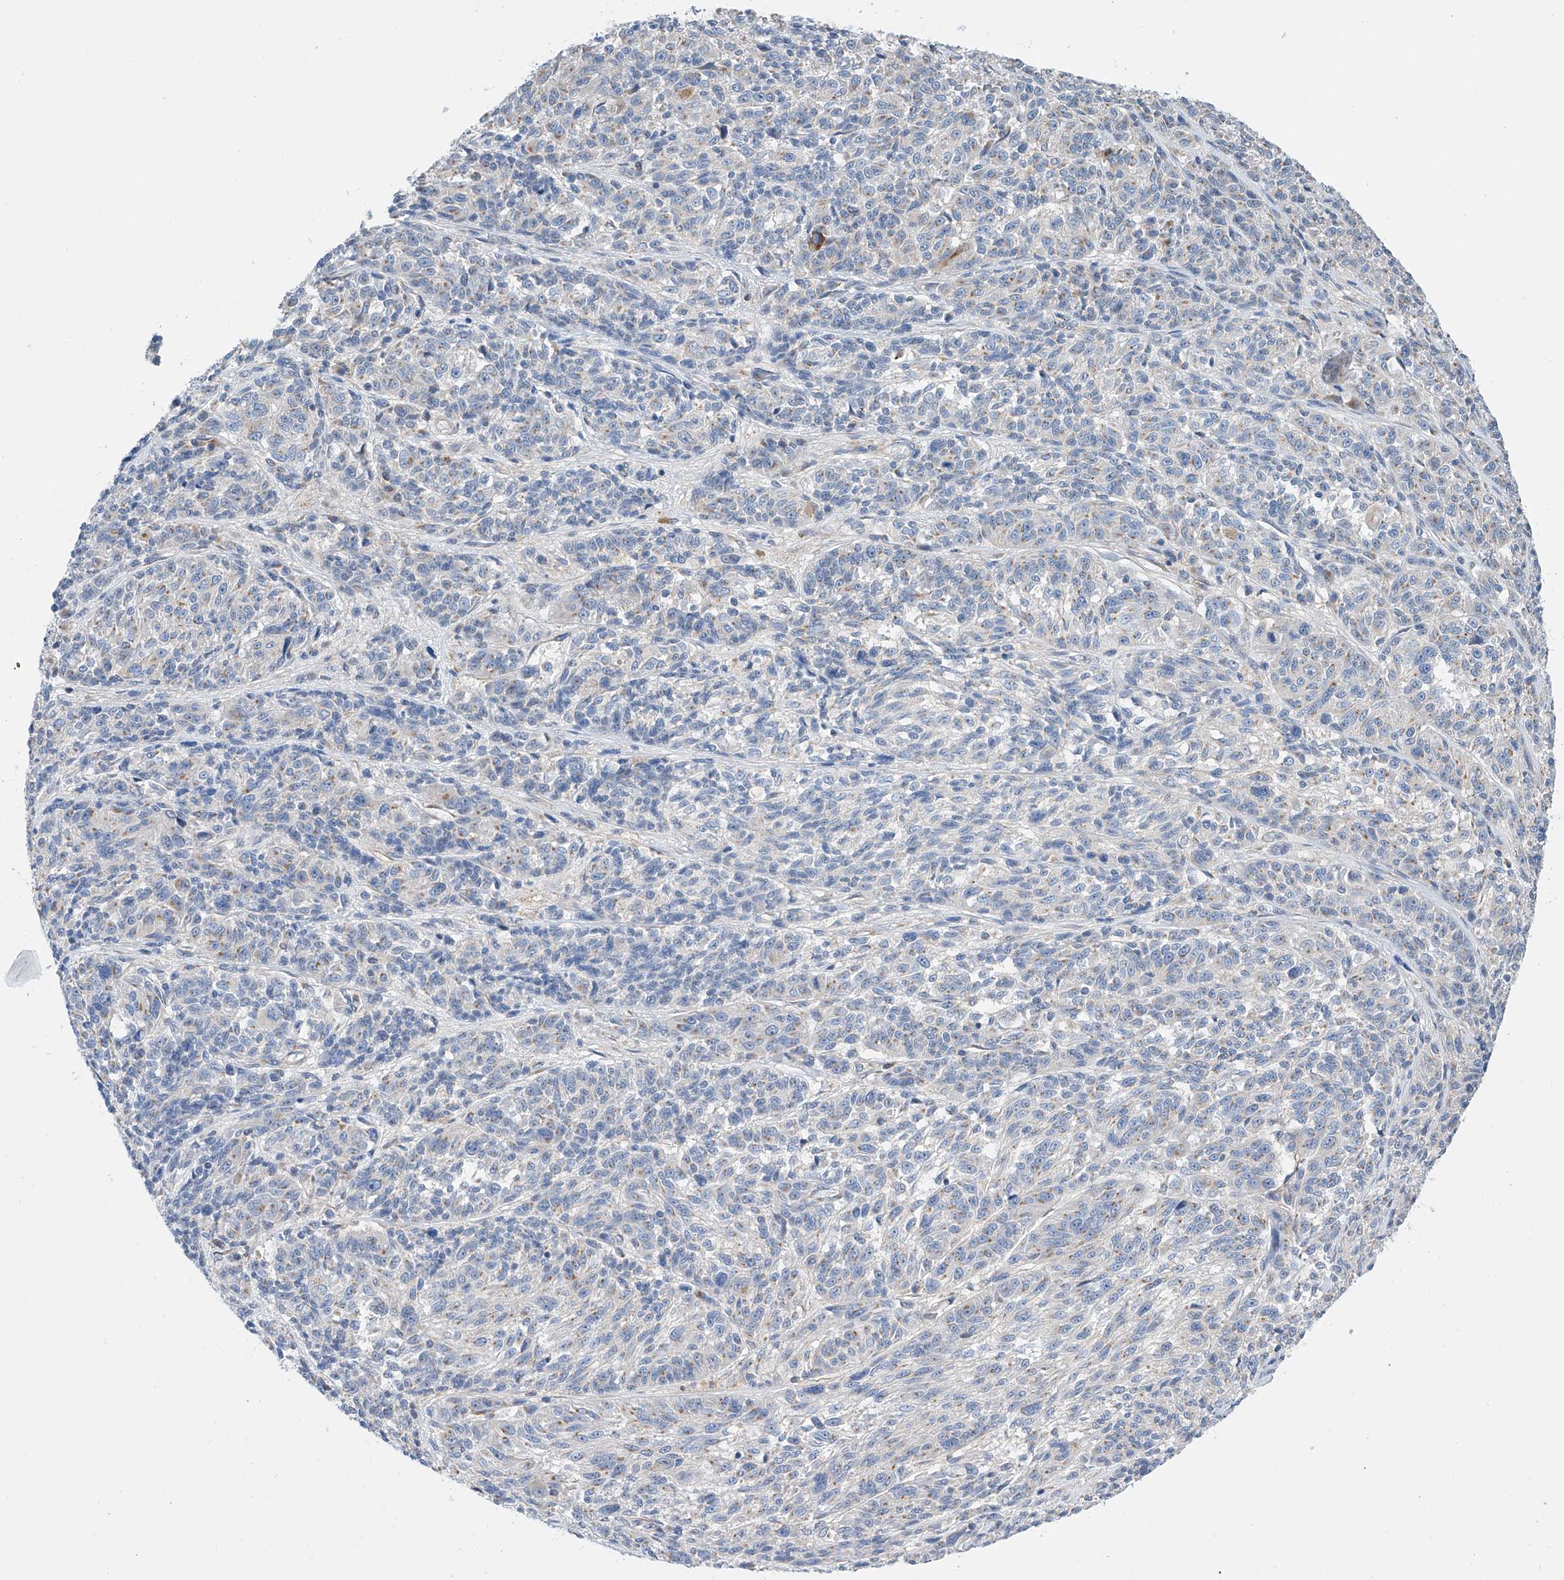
{"staining": {"intensity": "weak", "quantity": "<25%", "location": "cytoplasmic/membranous"}, "tissue": "melanoma", "cell_type": "Tumor cells", "image_type": "cancer", "snomed": [{"axis": "morphology", "description": "Malignant melanoma, NOS"}, {"axis": "topography", "description": "Skin"}], "caption": "Image shows no significant protein staining in tumor cells of malignant melanoma.", "gene": "SLC22A7", "patient": {"sex": "male", "age": 53}}